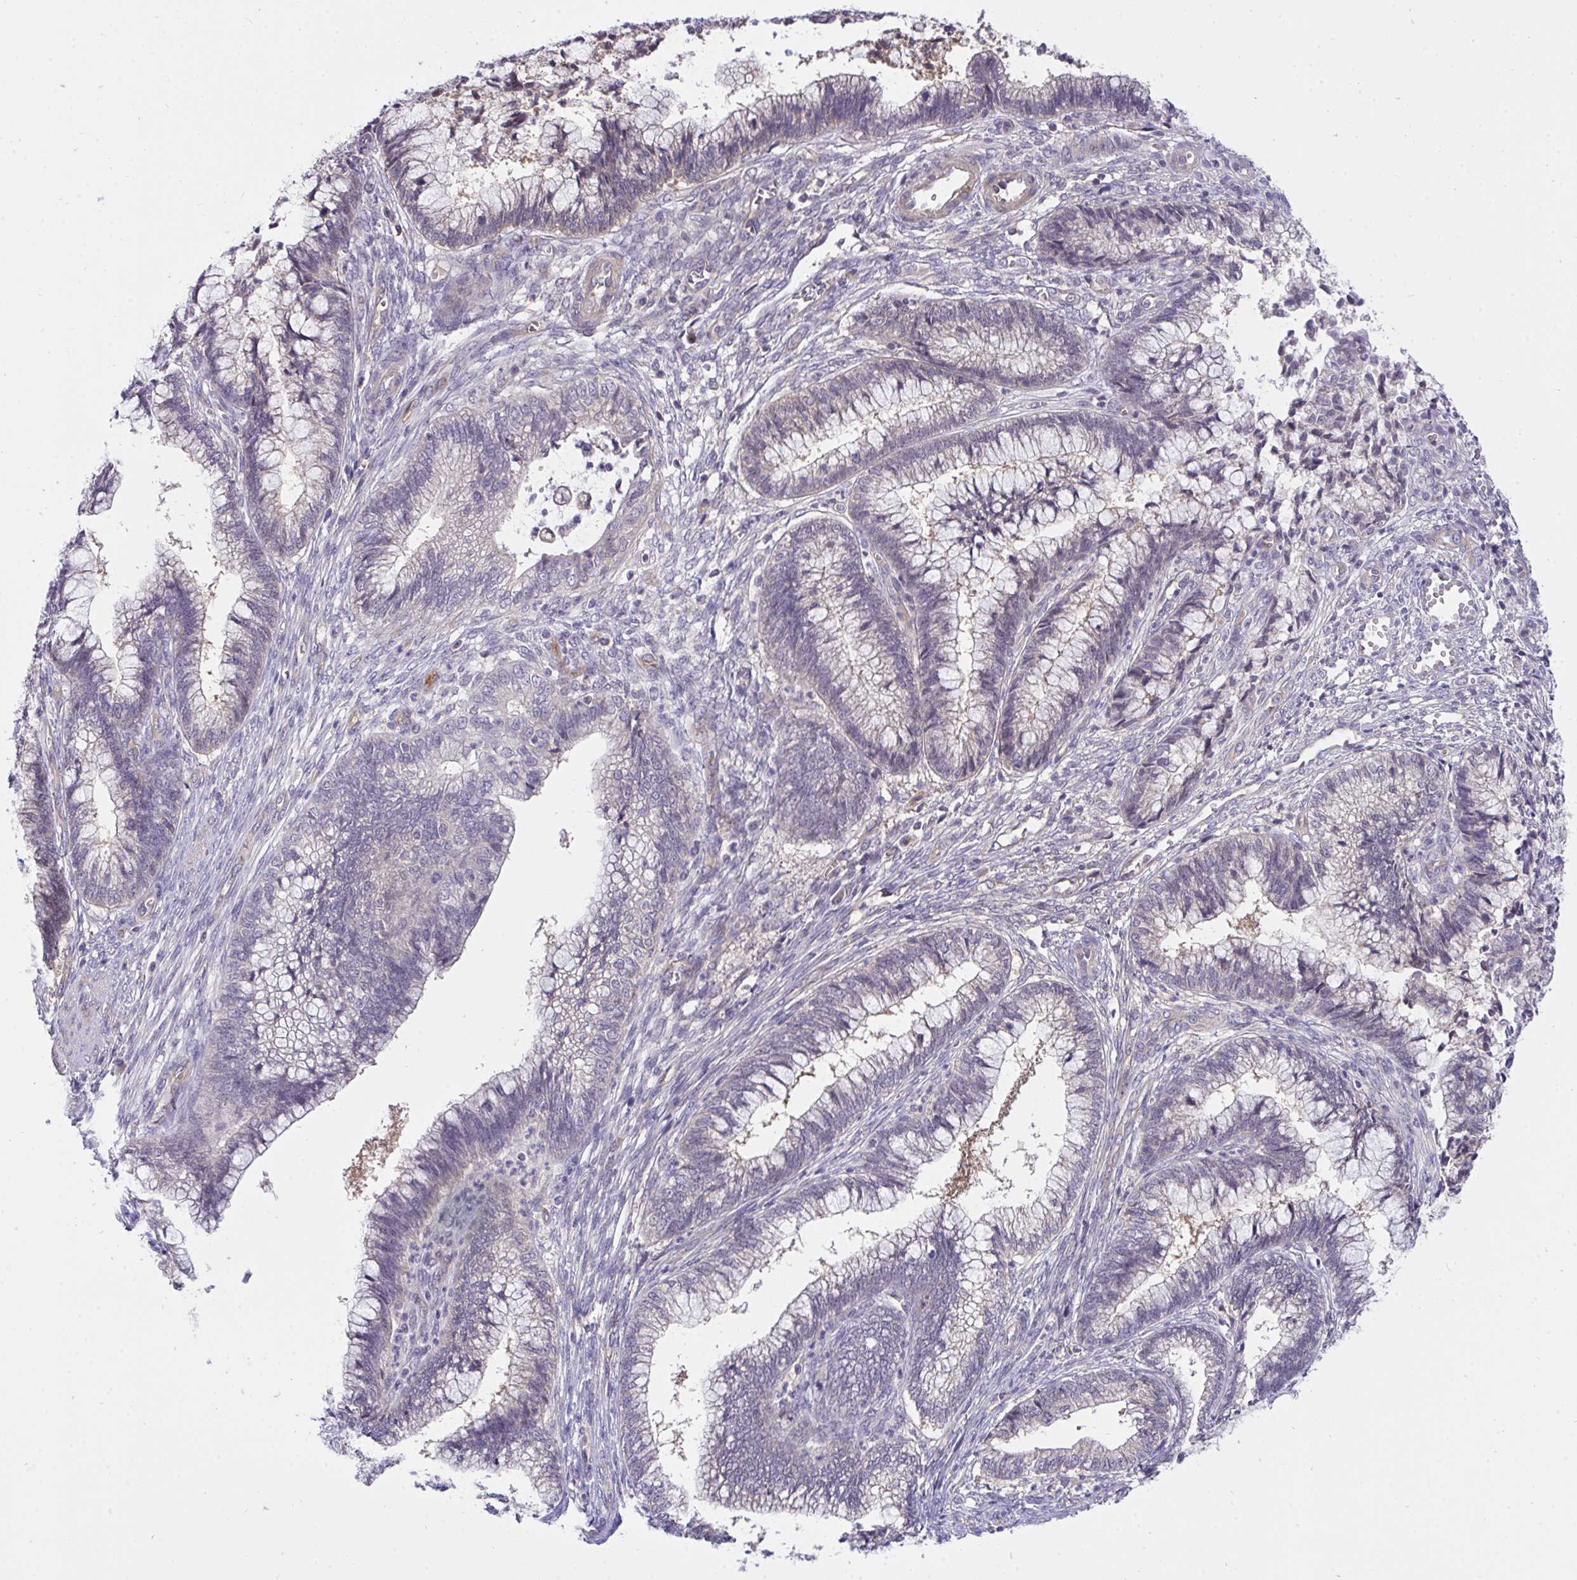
{"staining": {"intensity": "weak", "quantity": "<25%", "location": "cytoplasmic/membranous"}, "tissue": "cervical cancer", "cell_type": "Tumor cells", "image_type": "cancer", "snomed": [{"axis": "morphology", "description": "Adenocarcinoma, NOS"}, {"axis": "topography", "description": "Cervix"}], "caption": "Immunohistochemical staining of human cervical cancer reveals no significant staining in tumor cells.", "gene": "C19orf54", "patient": {"sex": "female", "age": 44}}